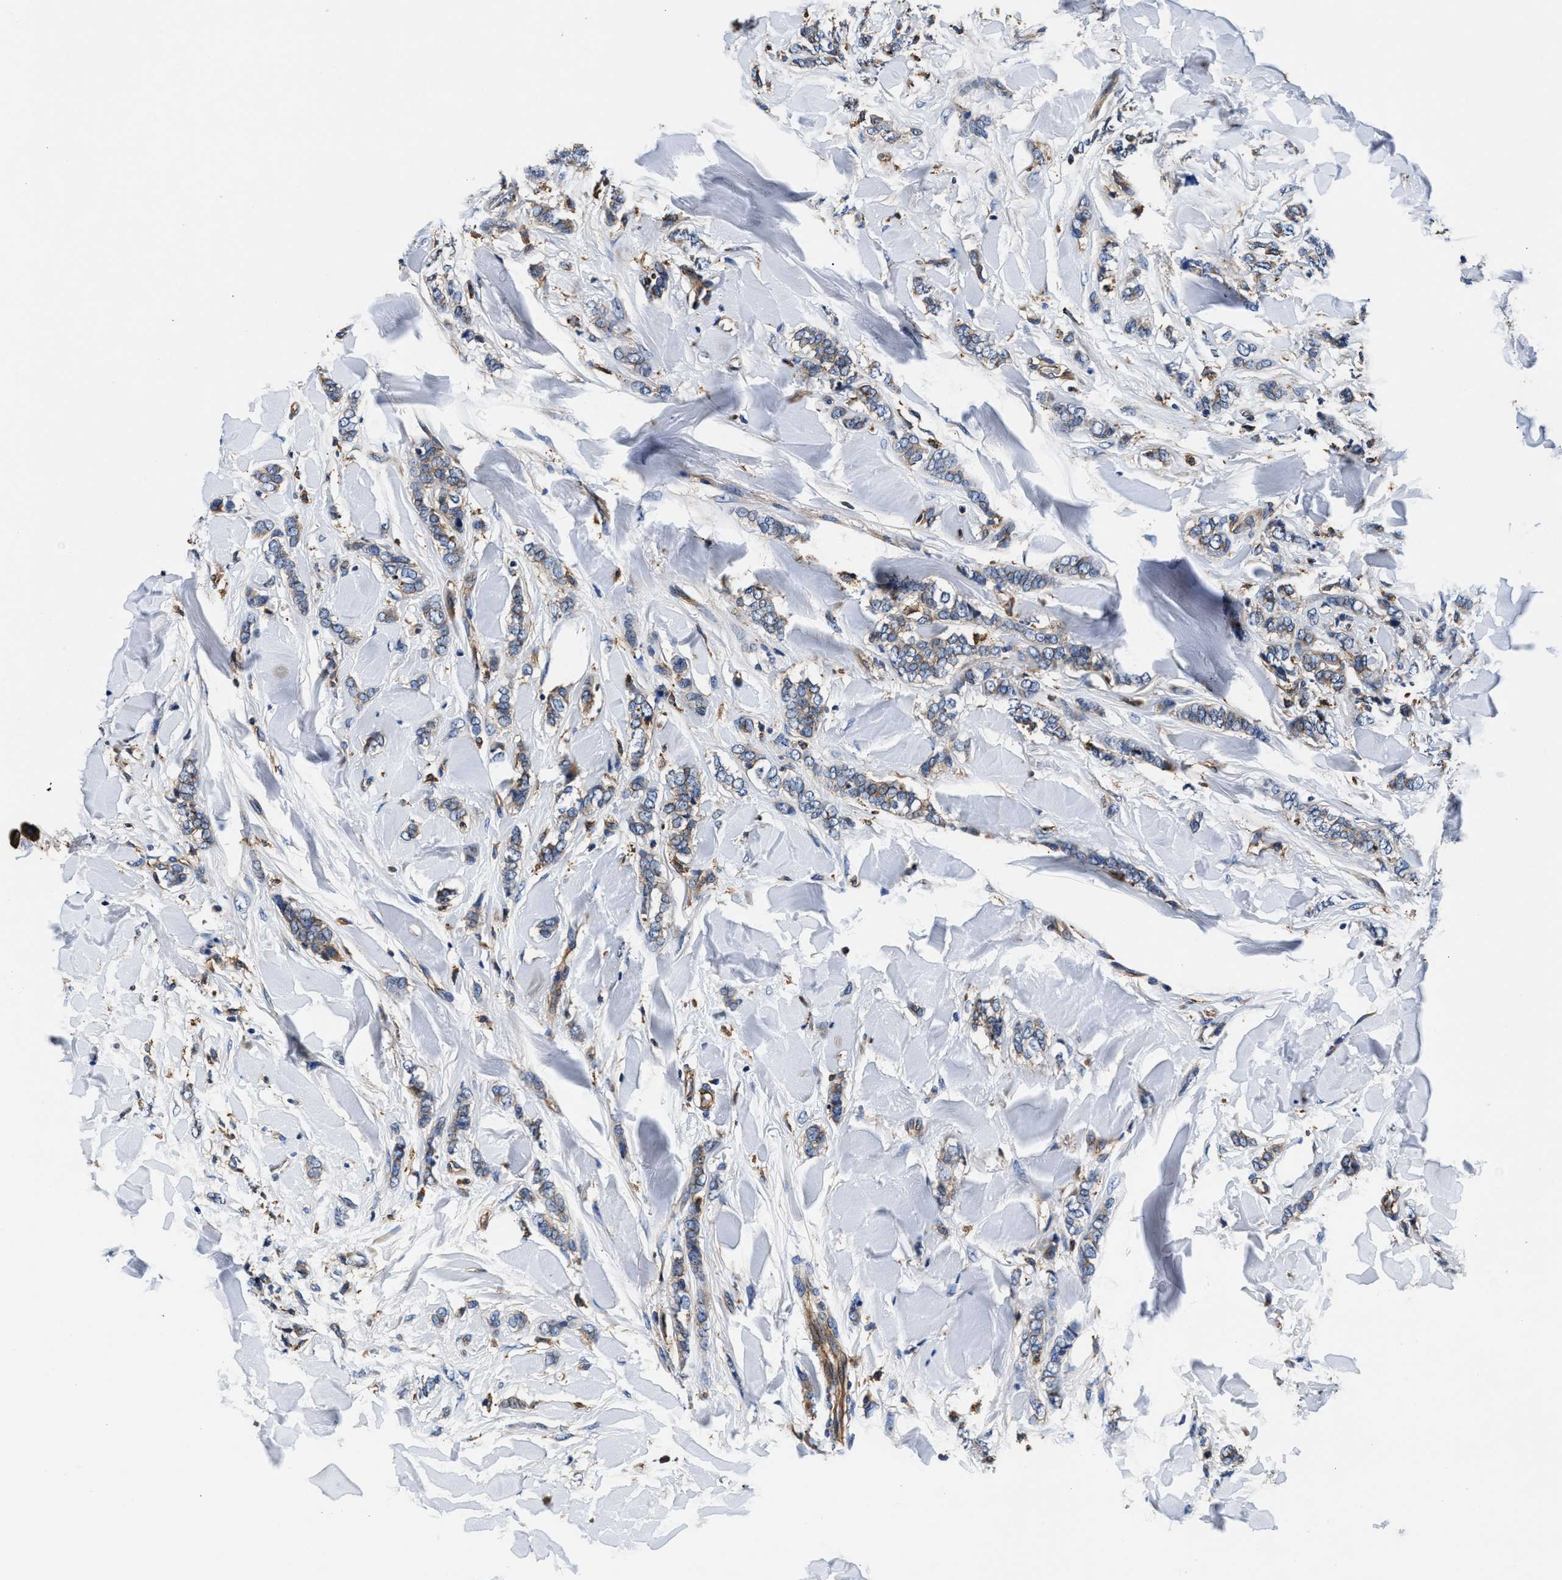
{"staining": {"intensity": "weak", "quantity": ">75%", "location": "cytoplasmic/membranous"}, "tissue": "breast cancer", "cell_type": "Tumor cells", "image_type": "cancer", "snomed": [{"axis": "morphology", "description": "Lobular carcinoma"}, {"axis": "topography", "description": "Skin"}, {"axis": "topography", "description": "Breast"}], "caption": "A brown stain highlights weak cytoplasmic/membranous positivity of a protein in human lobular carcinoma (breast) tumor cells. Immunohistochemistry stains the protein of interest in brown and the nuclei are stained blue.", "gene": "PPP1R9B", "patient": {"sex": "female", "age": 46}}